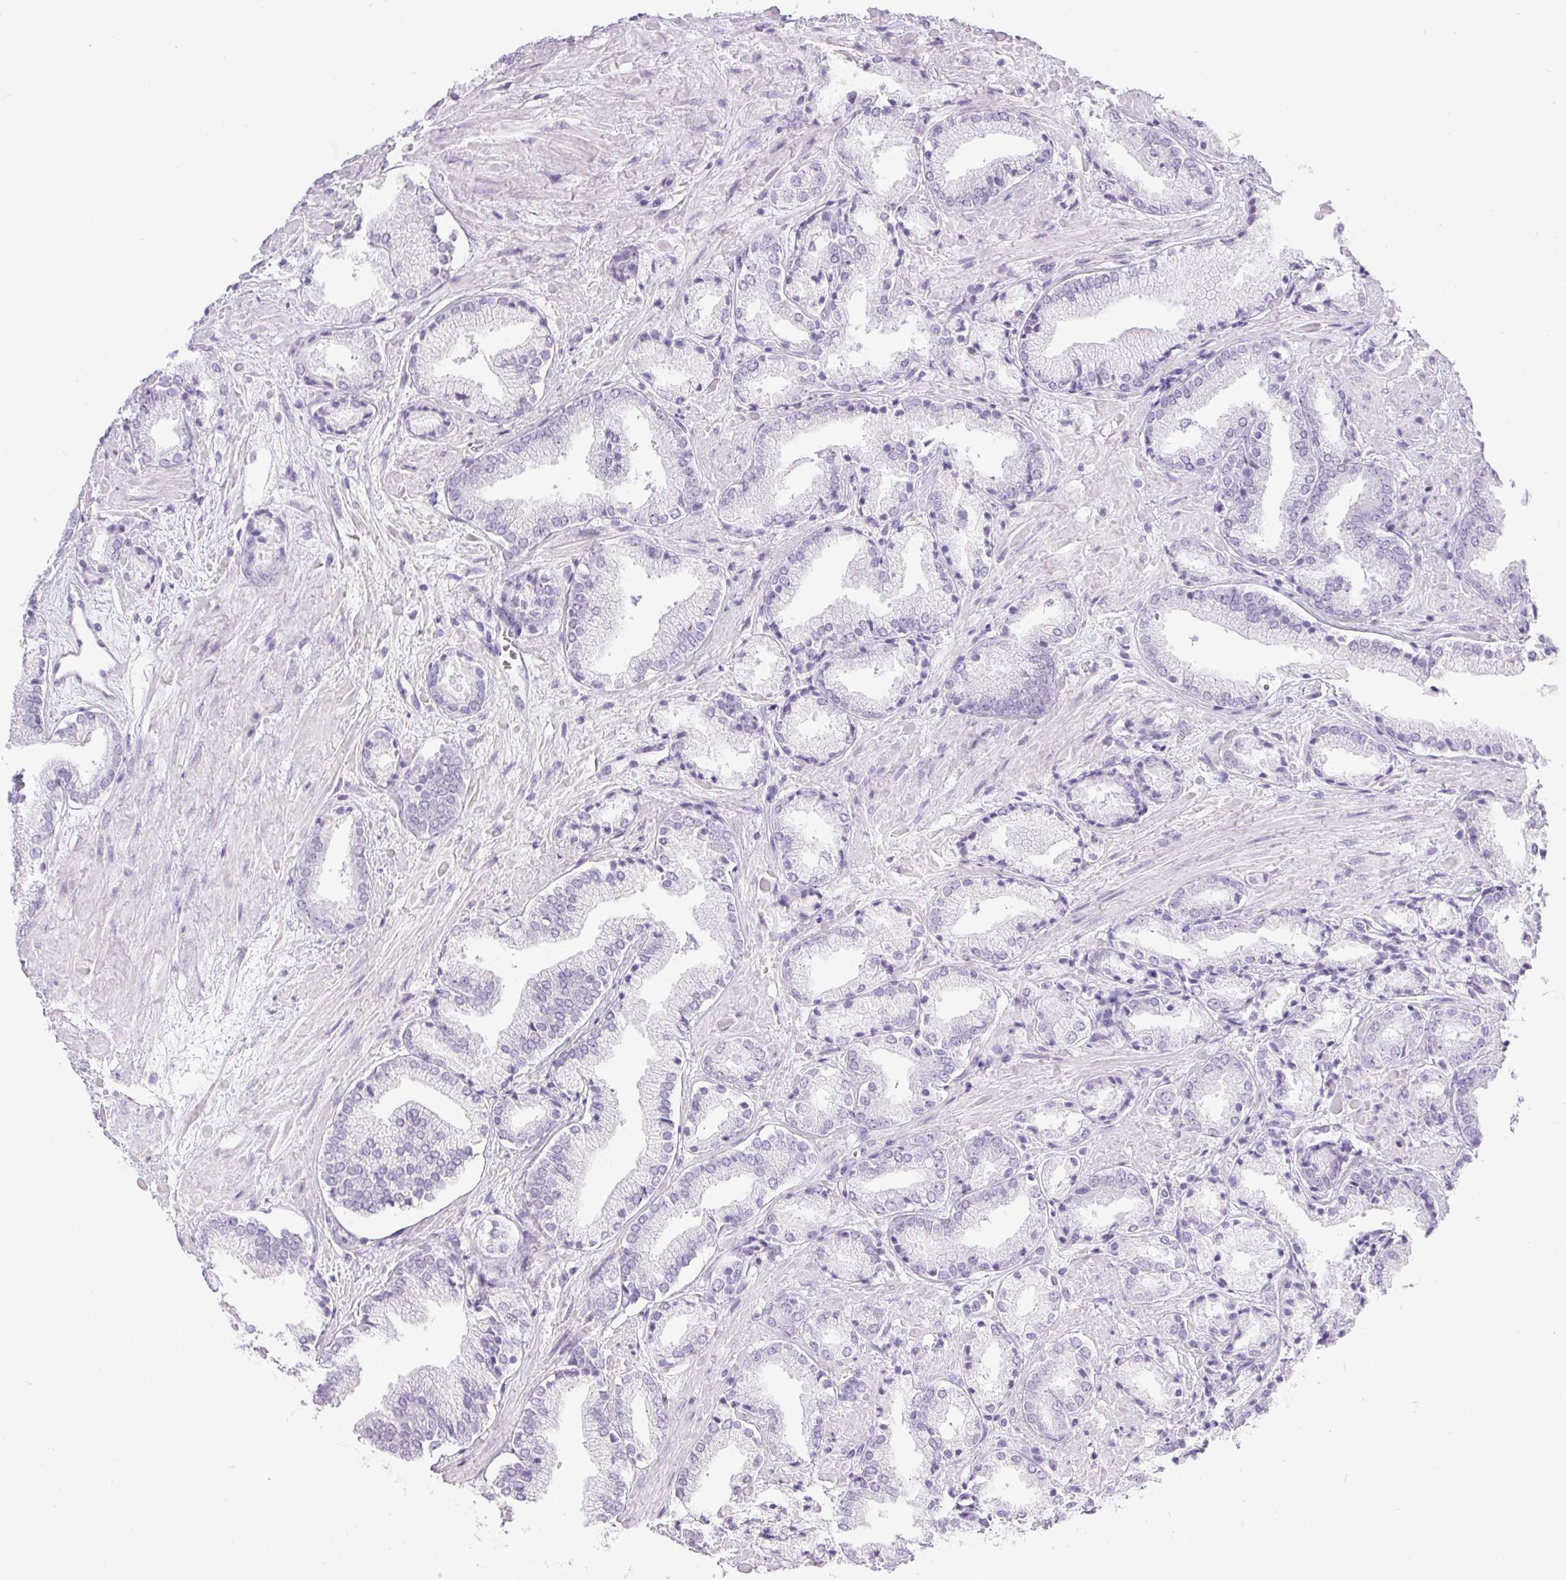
{"staining": {"intensity": "negative", "quantity": "none", "location": "none"}, "tissue": "prostate cancer", "cell_type": "Tumor cells", "image_type": "cancer", "snomed": [{"axis": "morphology", "description": "Adenocarcinoma, High grade"}, {"axis": "topography", "description": "Prostate"}], "caption": "Immunohistochemical staining of human high-grade adenocarcinoma (prostate) displays no significant expression in tumor cells. The staining is performed using DAB (3,3'-diaminobenzidine) brown chromogen with nuclei counter-stained in using hematoxylin.", "gene": "XDH", "patient": {"sex": "male", "age": 56}}